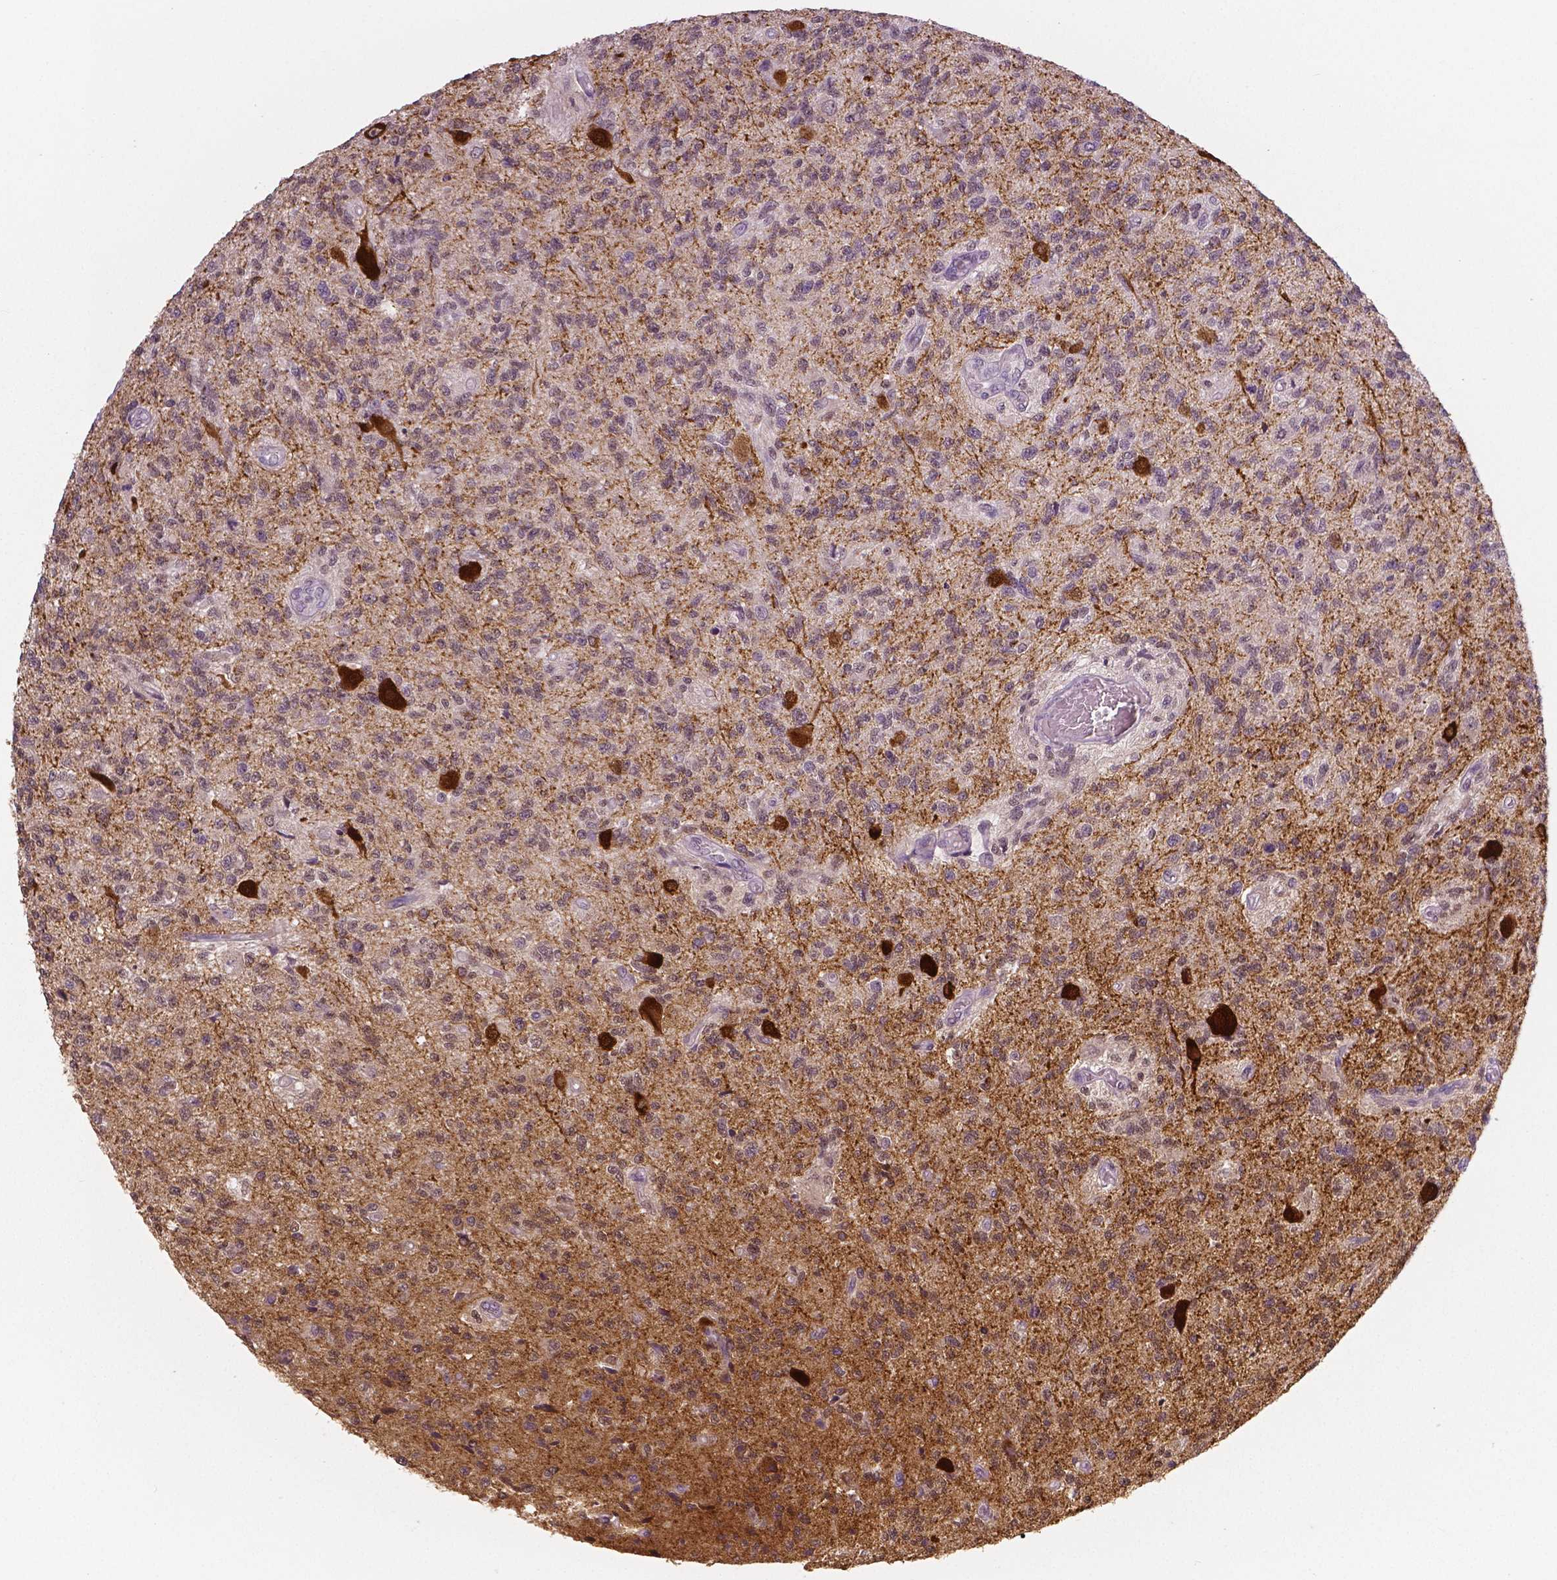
{"staining": {"intensity": "negative", "quantity": "none", "location": "none"}, "tissue": "glioma", "cell_type": "Tumor cells", "image_type": "cancer", "snomed": [{"axis": "morphology", "description": "Glioma, malignant, High grade"}, {"axis": "topography", "description": "Brain"}], "caption": "High power microscopy histopathology image of an IHC micrograph of glioma, revealing no significant positivity in tumor cells.", "gene": "NECAB1", "patient": {"sex": "male", "age": 56}}